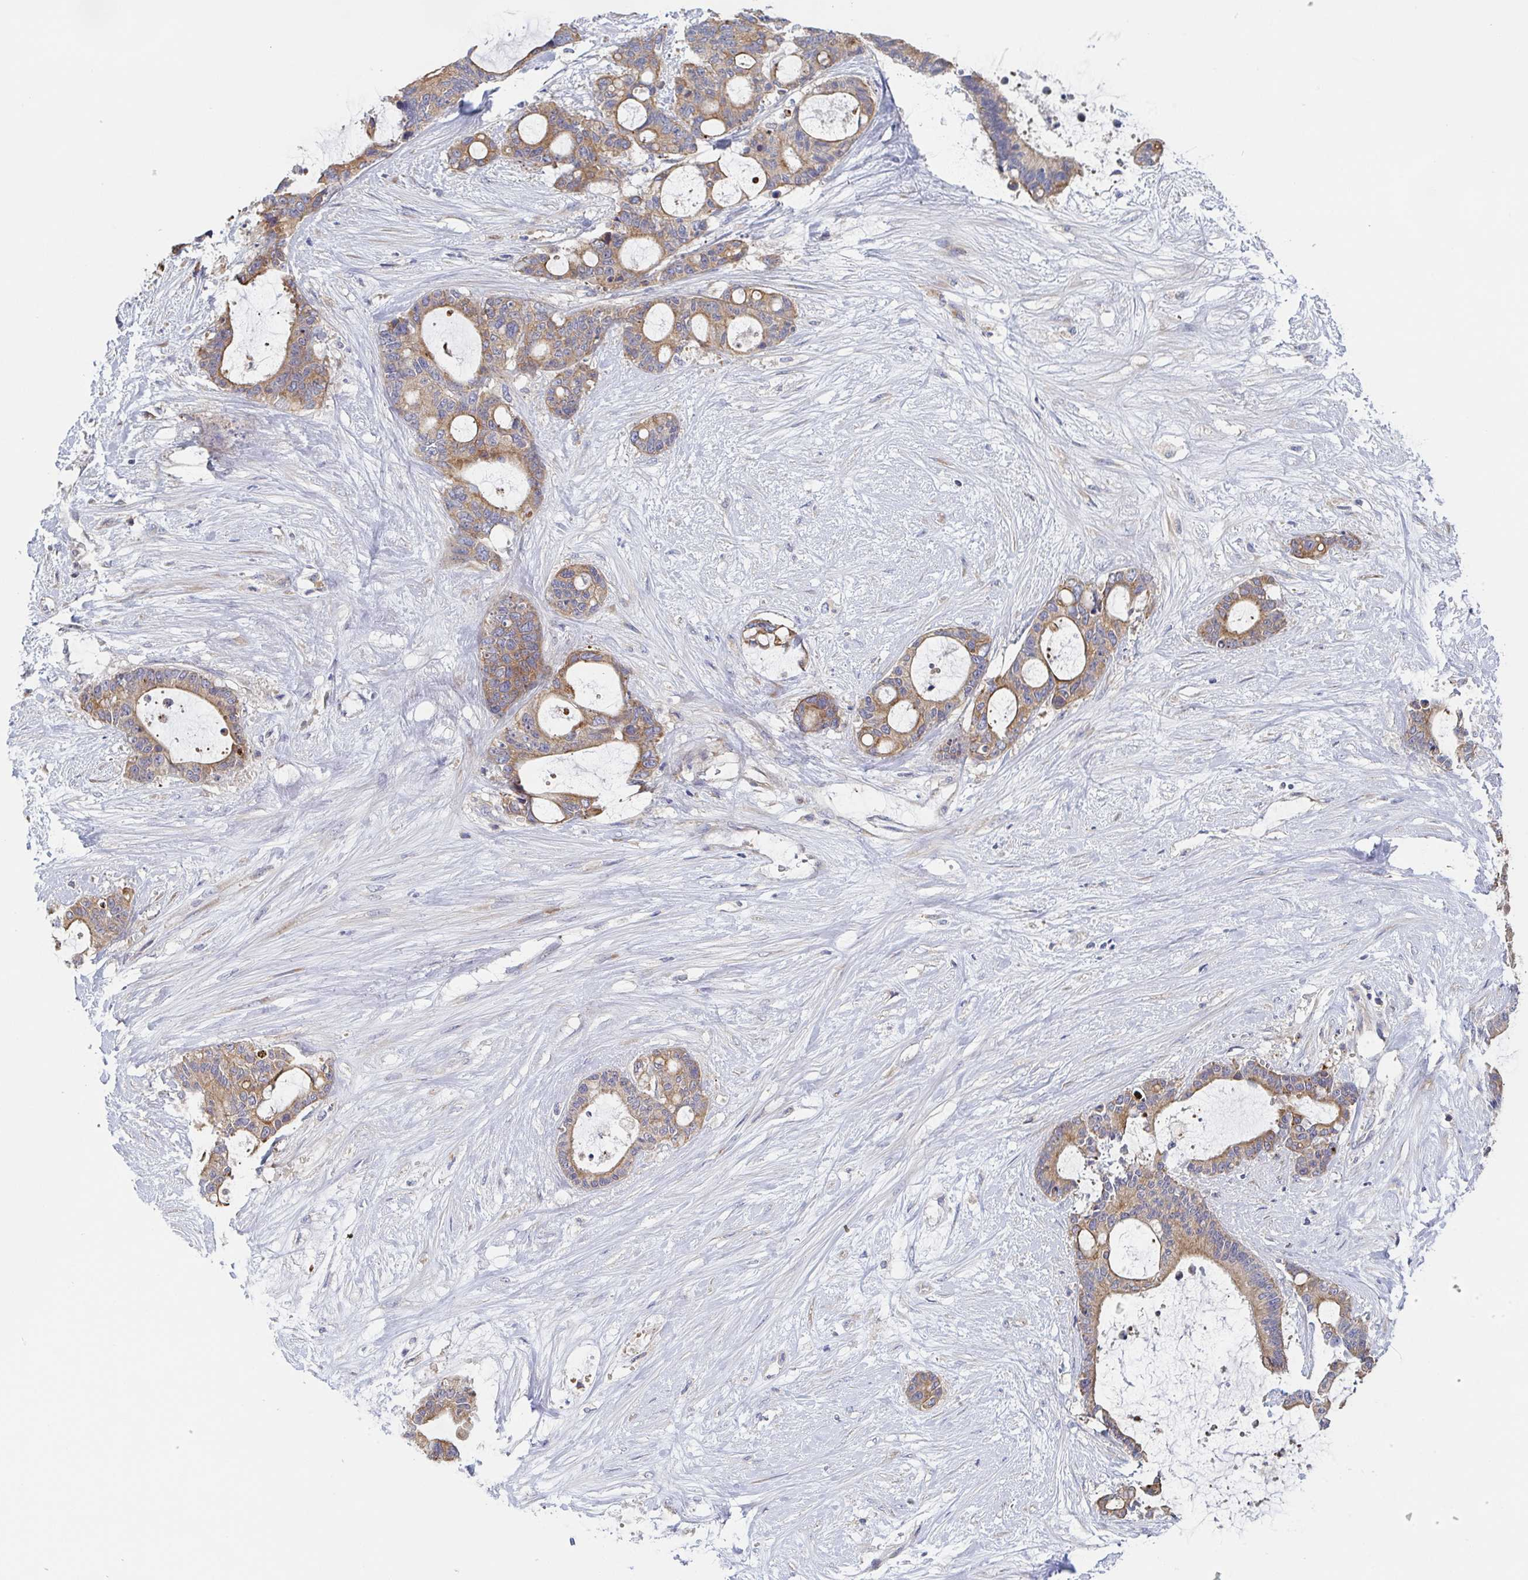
{"staining": {"intensity": "weak", "quantity": ">75%", "location": "cytoplasmic/membranous"}, "tissue": "liver cancer", "cell_type": "Tumor cells", "image_type": "cancer", "snomed": [{"axis": "morphology", "description": "Normal tissue, NOS"}, {"axis": "morphology", "description": "Cholangiocarcinoma"}, {"axis": "topography", "description": "Liver"}, {"axis": "topography", "description": "Peripheral nerve tissue"}], "caption": "IHC (DAB (3,3'-diaminobenzidine)) staining of human liver cancer displays weak cytoplasmic/membranous protein staining in about >75% of tumor cells.", "gene": "TUFT1", "patient": {"sex": "female", "age": 73}}